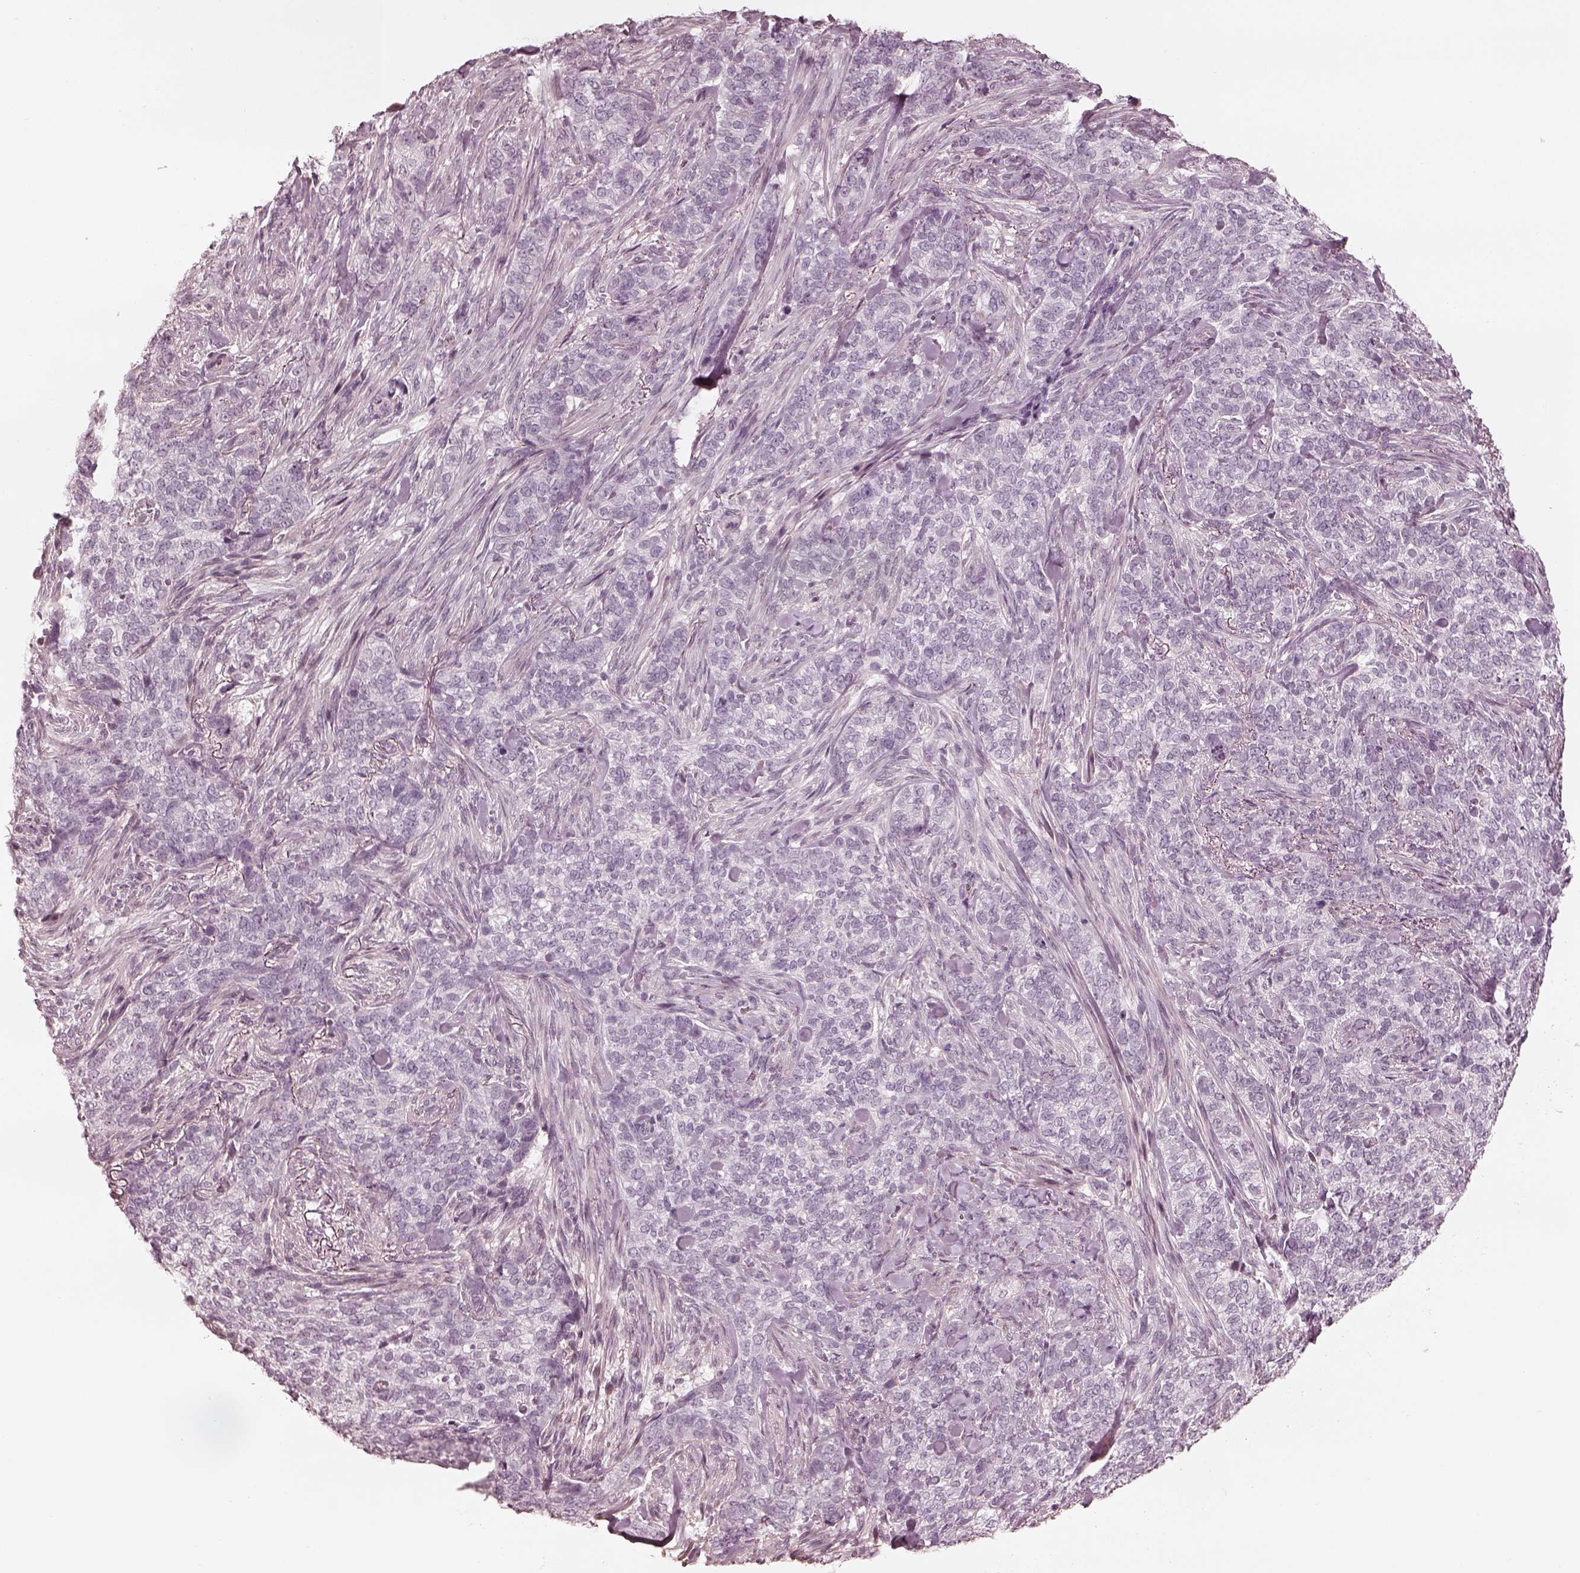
{"staining": {"intensity": "negative", "quantity": "none", "location": "none"}, "tissue": "skin cancer", "cell_type": "Tumor cells", "image_type": "cancer", "snomed": [{"axis": "morphology", "description": "Basal cell carcinoma"}, {"axis": "topography", "description": "Skin"}], "caption": "Tumor cells show no significant protein staining in basal cell carcinoma (skin).", "gene": "ADRB3", "patient": {"sex": "female", "age": 69}}